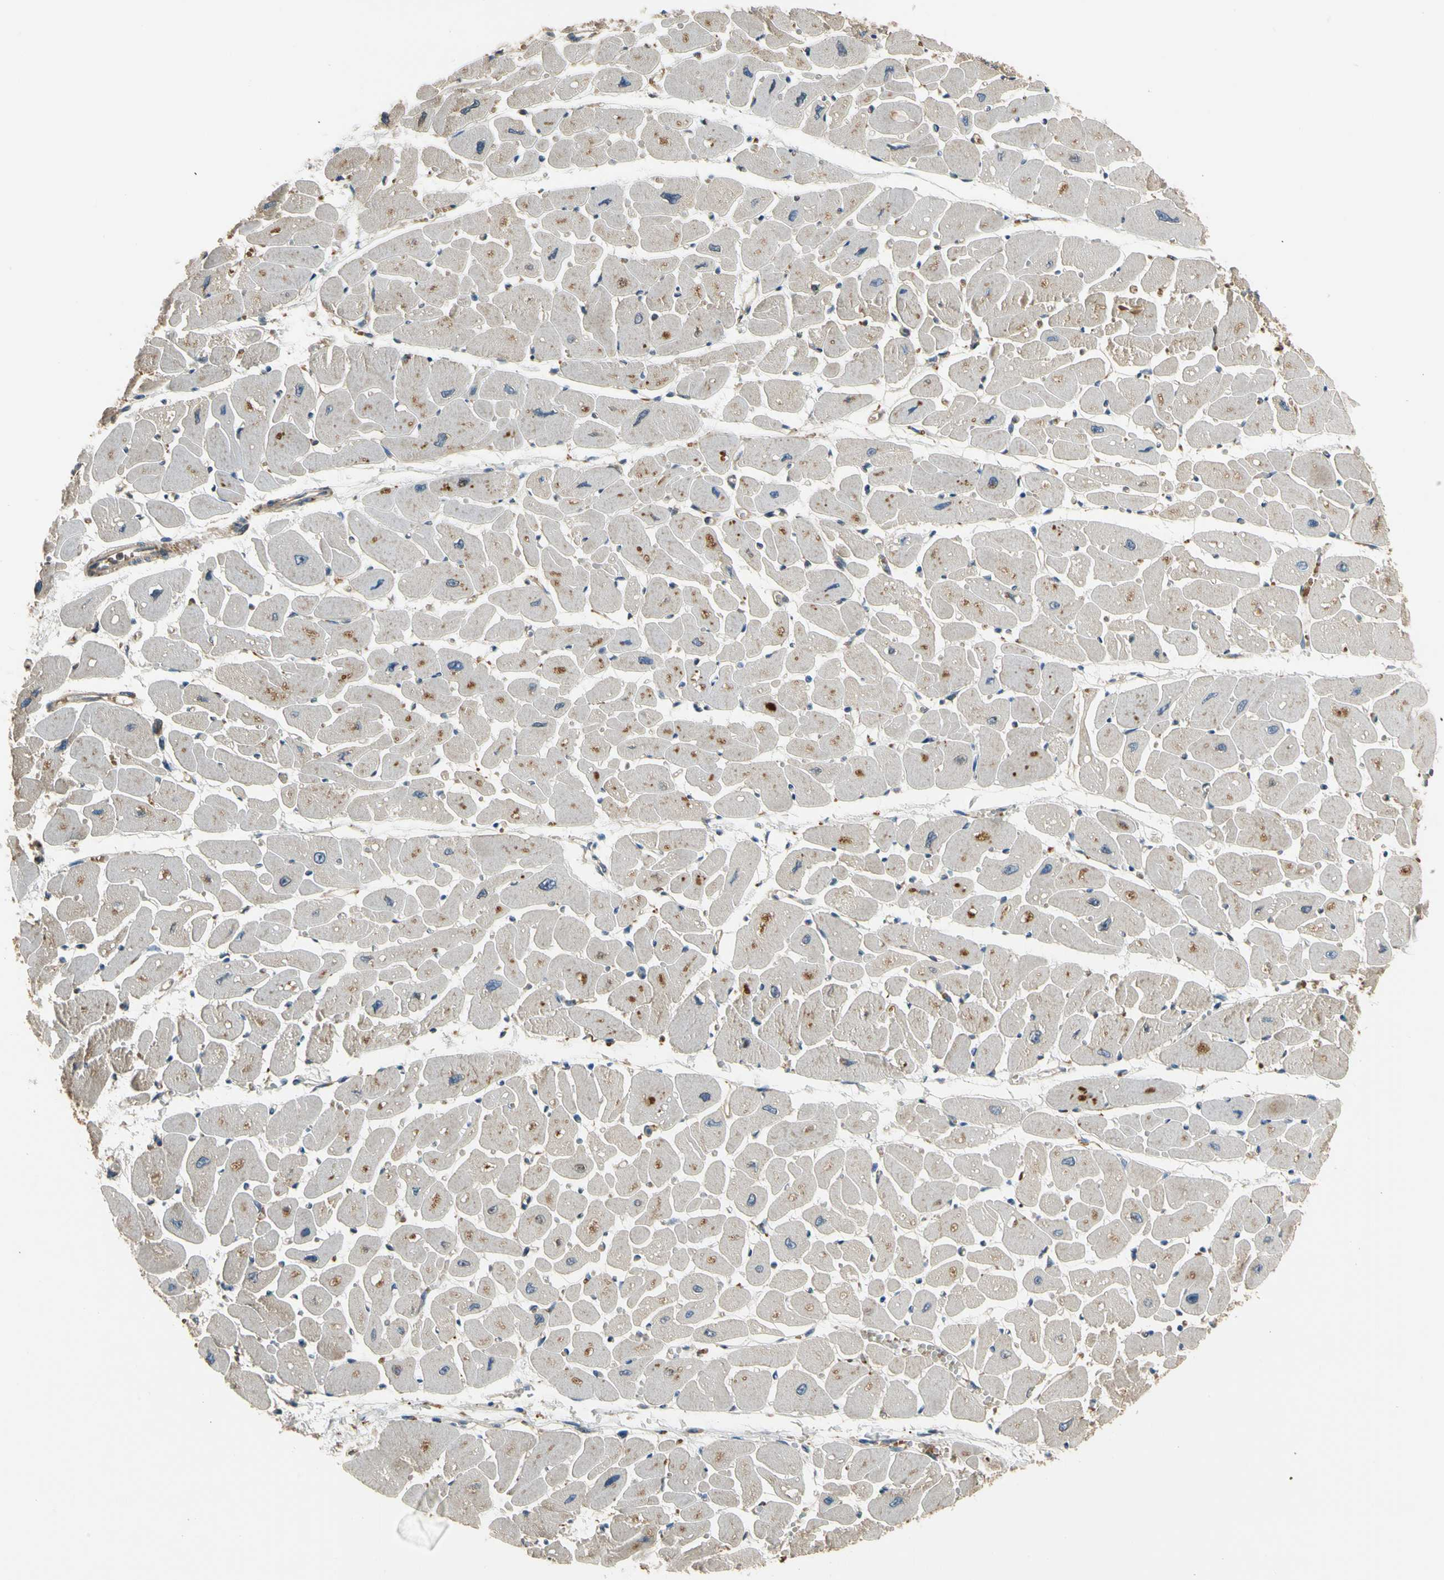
{"staining": {"intensity": "moderate", "quantity": "<25%", "location": "cytoplasmic/membranous"}, "tissue": "heart muscle", "cell_type": "Cardiomyocytes", "image_type": "normal", "snomed": [{"axis": "morphology", "description": "Normal tissue, NOS"}, {"axis": "topography", "description": "Heart"}], "caption": "IHC histopathology image of normal human heart muscle stained for a protein (brown), which reveals low levels of moderate cytoplasmic/membranous staining in about <25% of cardiomyocytes.", "gene": "MST1R", "patient": {"sex": "female", "age": 54}}